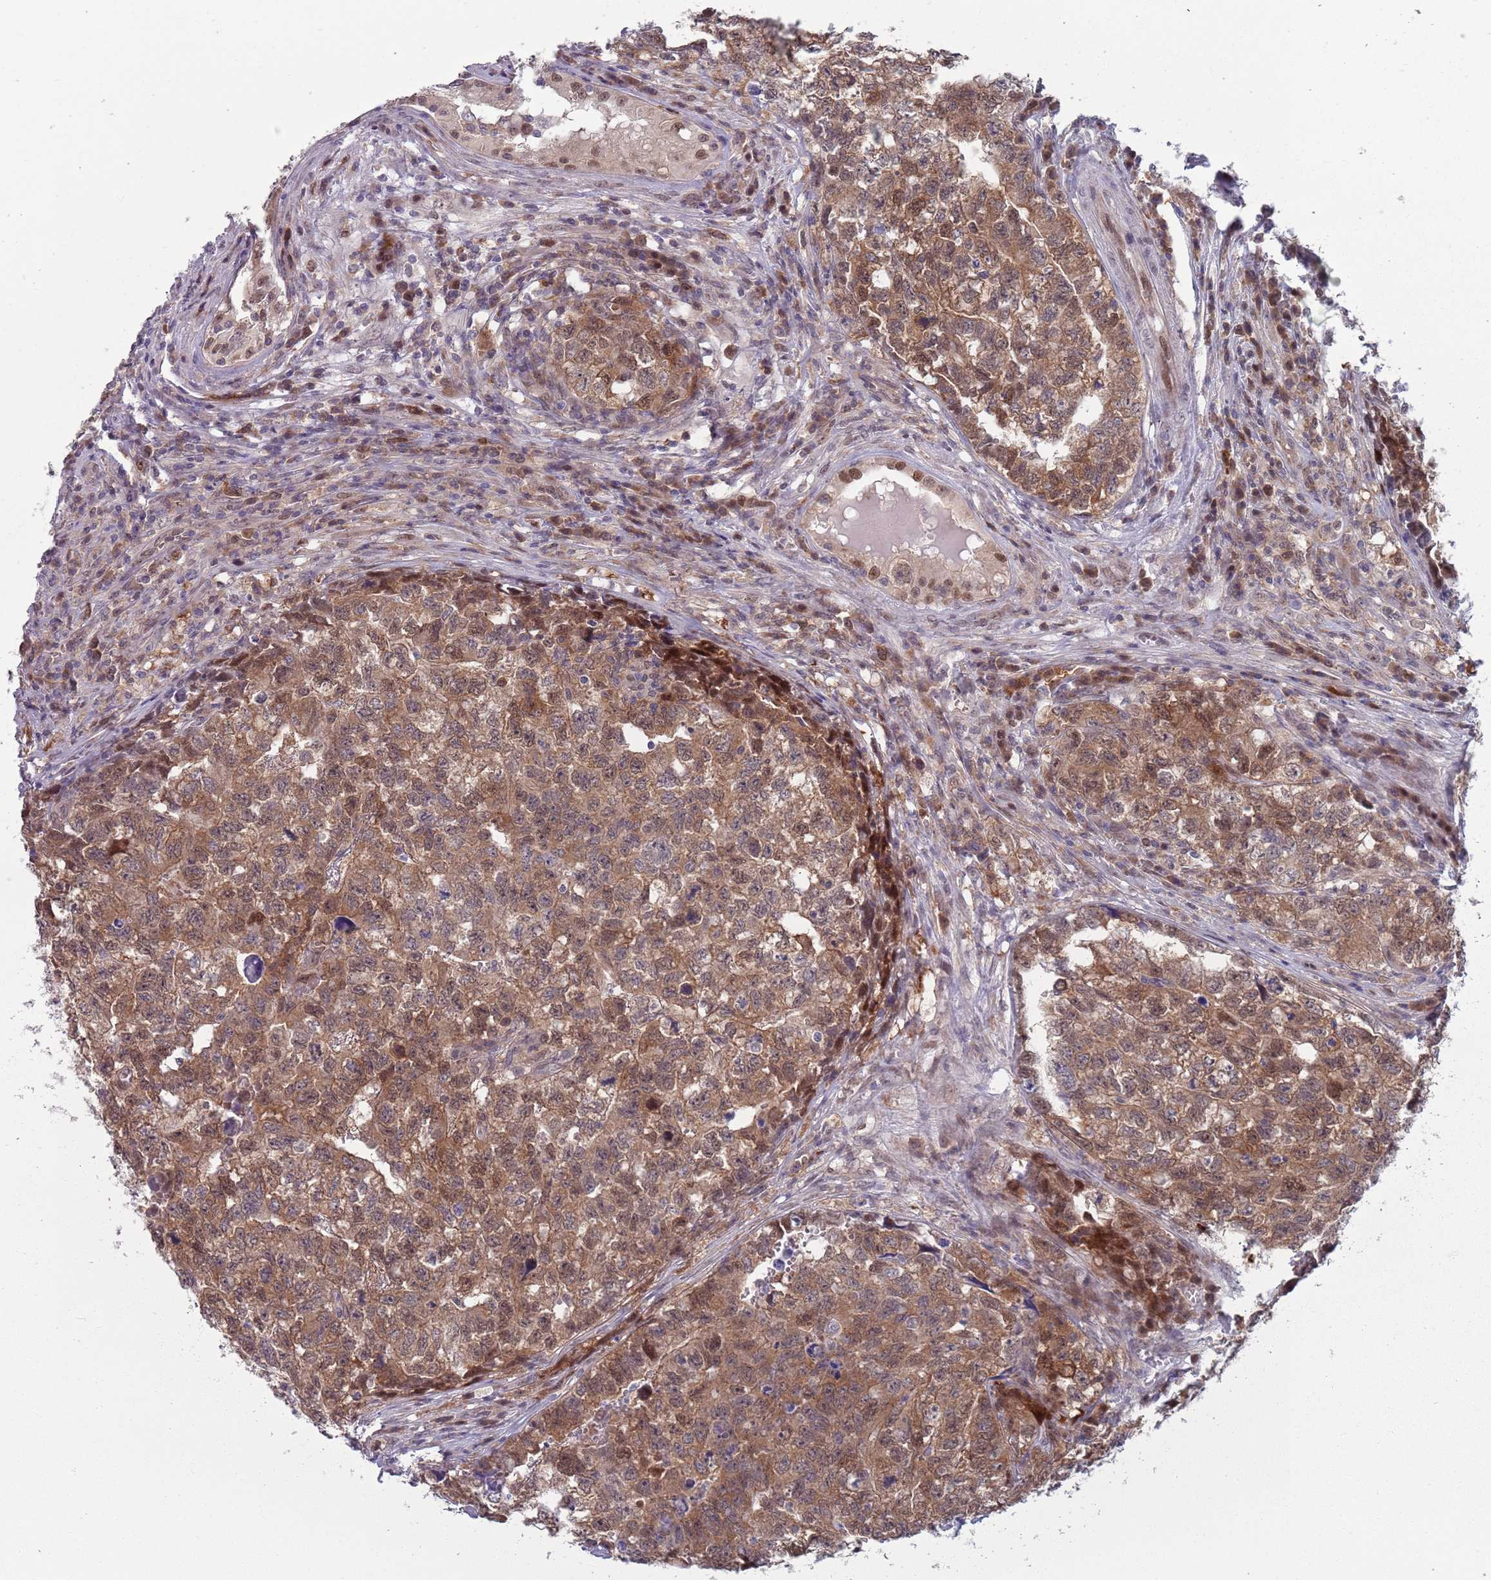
{"staining": {"intensity": "moderate", "quantity": ">75%", "location": "cytoplasmic/membranous"}, "tissue": "testis cancer", "cell_type": "Tumor cells", "image_type": "cancer", "snomed": [{"axis": "morphology", "description": "Carcinoma, Embryonal, NOS"}, {"axis": "topography", "description": "Testis"}], "caption": "Immunohistochemistry histopathology image of human embryonal carcinoma (testis) stained for a protein (brown), which demonstrates medium levels of moderate cytoplasmic/membranous positivity in about >75% of tumor cells.", "gene": "CLNS1A", "patient": {"sex": "male", "age": 31}}